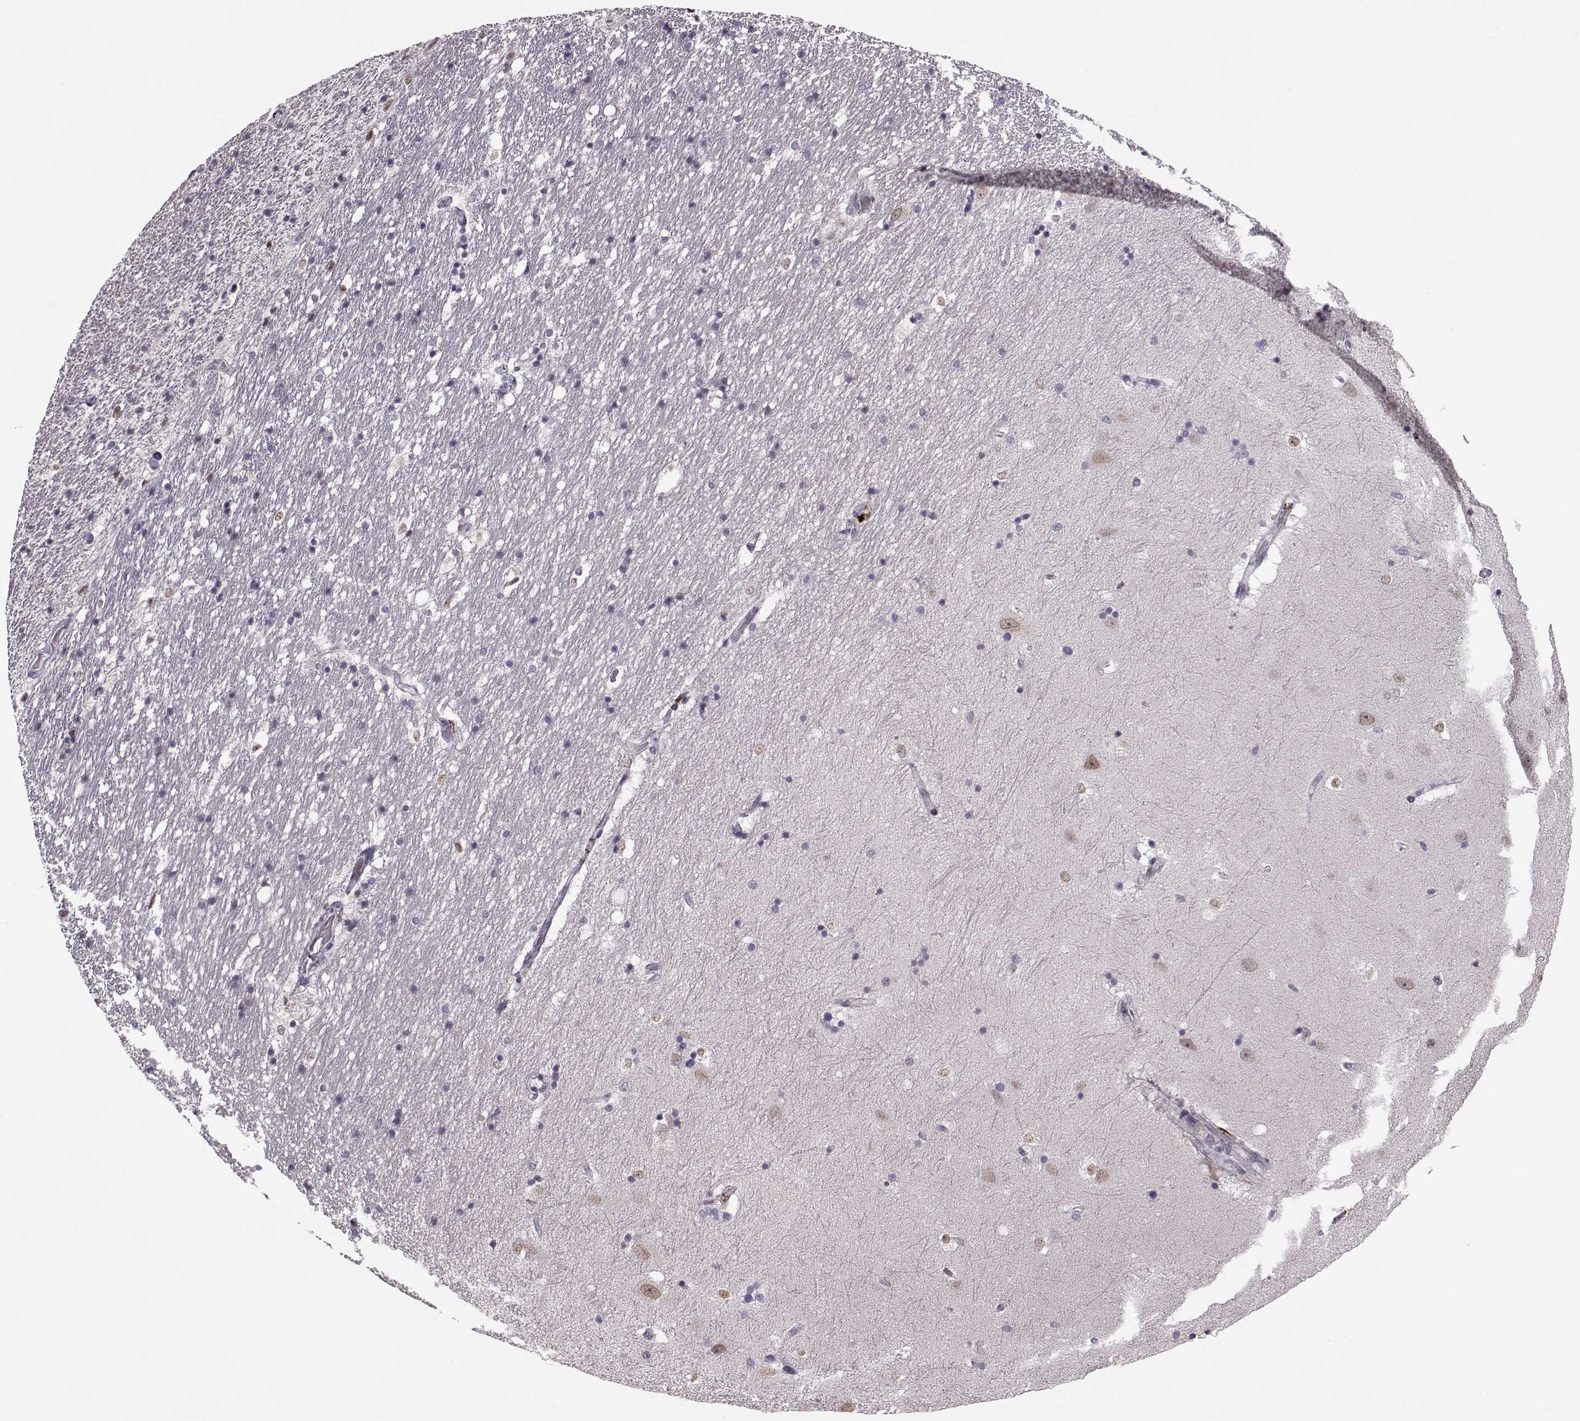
{"staining": {"intensity": "negative", "quantity": "none", "location": "none"}, "tissue": "hippocampus", "cell_type": "Glial cells", "image_type": "normal", "snomed": [{"axis": "morphology", "description": "Normal tissue, NOS"}, {"axis": "topography", "description": "Hippocampus"}], "caption": "Immunohistochemistry (IHC) micrograph of normal hippocampus: human hippocampus stained with DAB (3,3'-diaminobenzidine) reveals no significant protein staining in glial cells. The staining was performed using DAB to visualize the protein expression in brown, while the nuclei were stained in blue with hematoxylin (Magnification: 20x).", "gene": "DNAI3", "patient": {"sex": "male", "age": 49}}